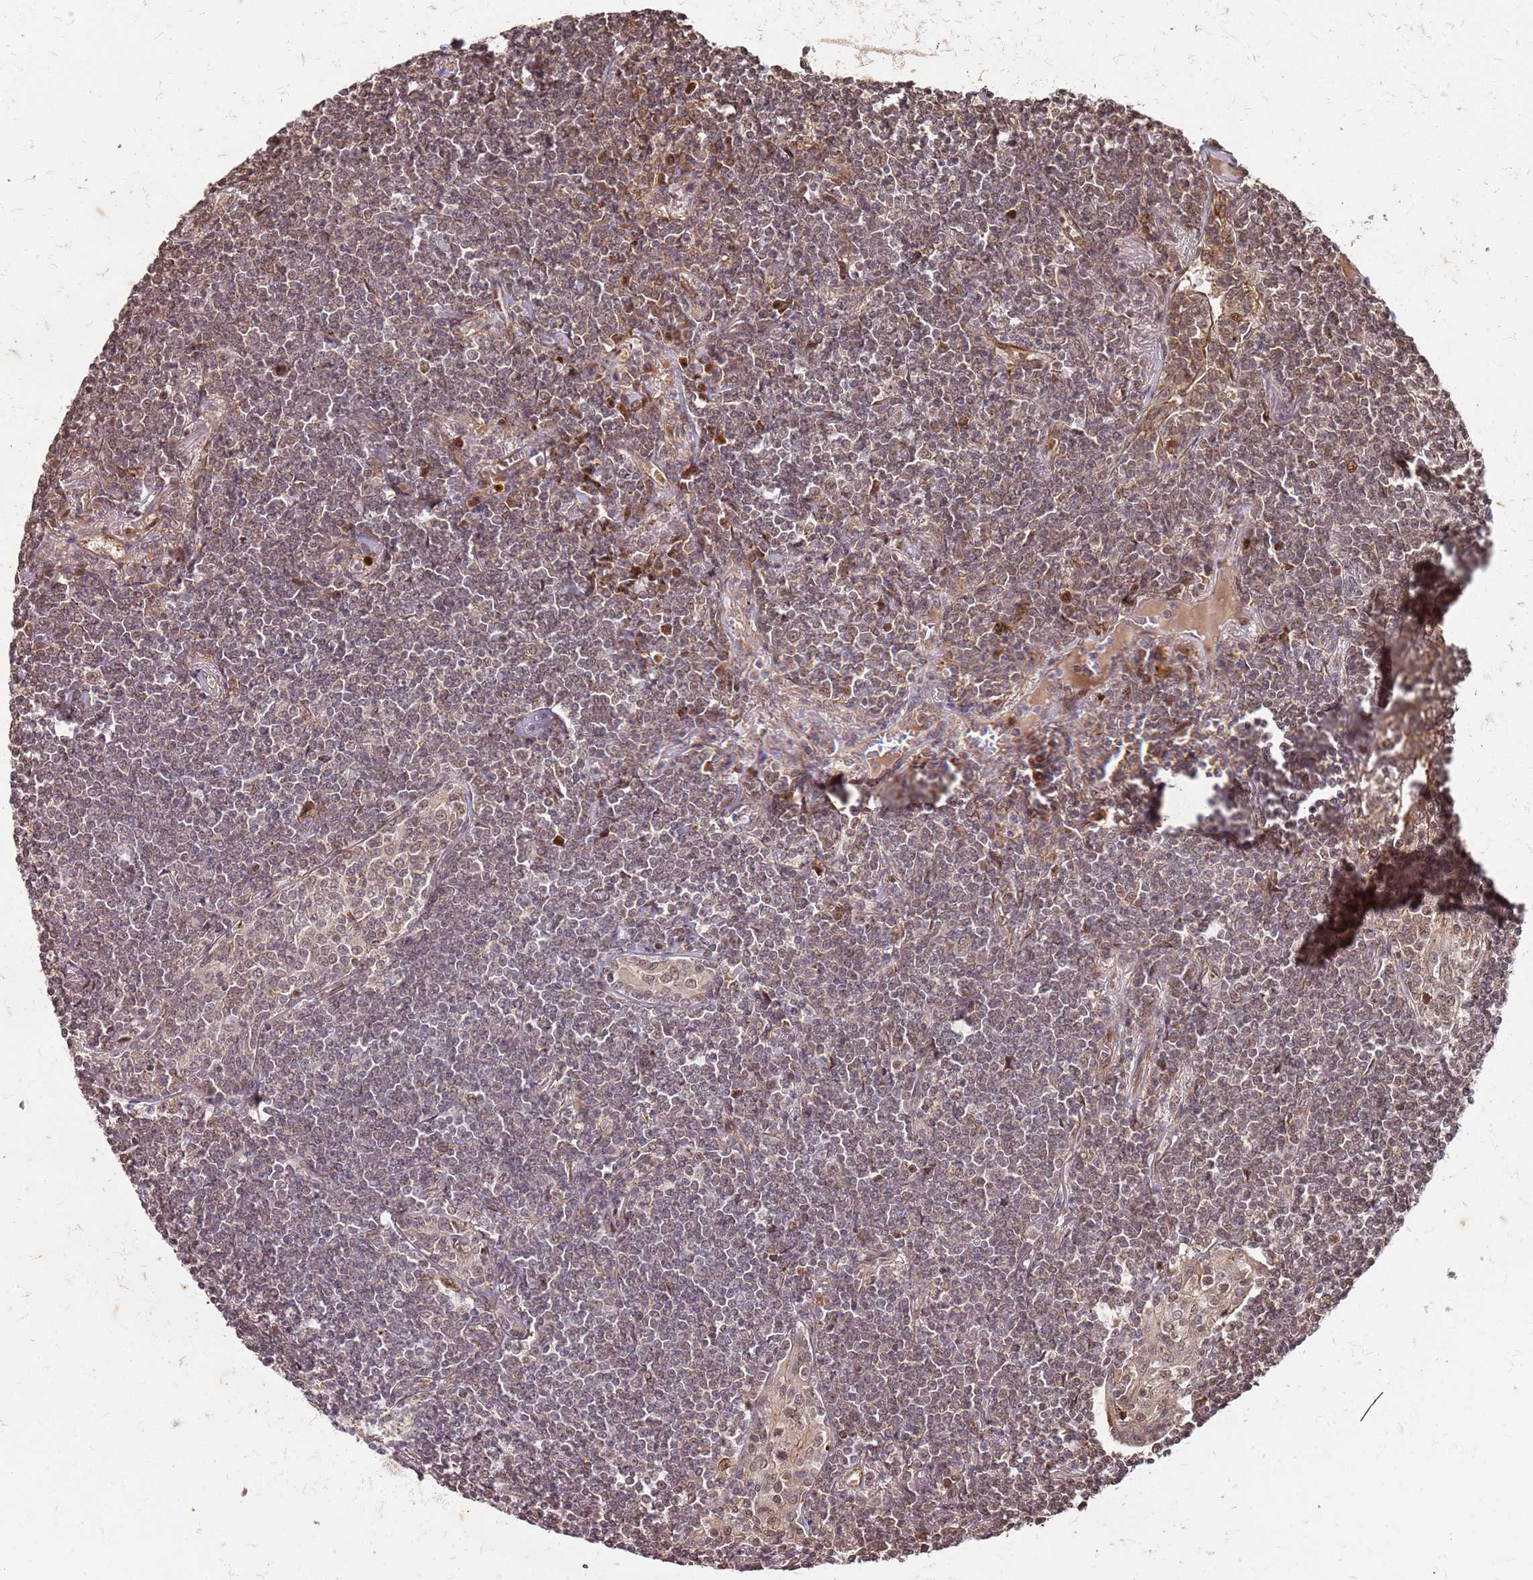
{"staining": {"intensity": "moderate", "quantity": ">75%", "location": "nuclear"}, "tissue": "lymphoma", "cell_type": "Tumor cells", "image_type": "cancer", "snomed": [{"axis": "morphology", "description": "Malignant lymphoma, non-Hodgkin's type, Low grade"}, {"axis": "topography", "description": "Lung"}], "caption": "Protein analysis of low-grade malignant lymphoma, non-Hodgkin's type tissue reveals moderate nuclear positivity in approximately >75% of tumor cells.", "gene": "ST18", "patient": {"sex": "female", "age": 71}}